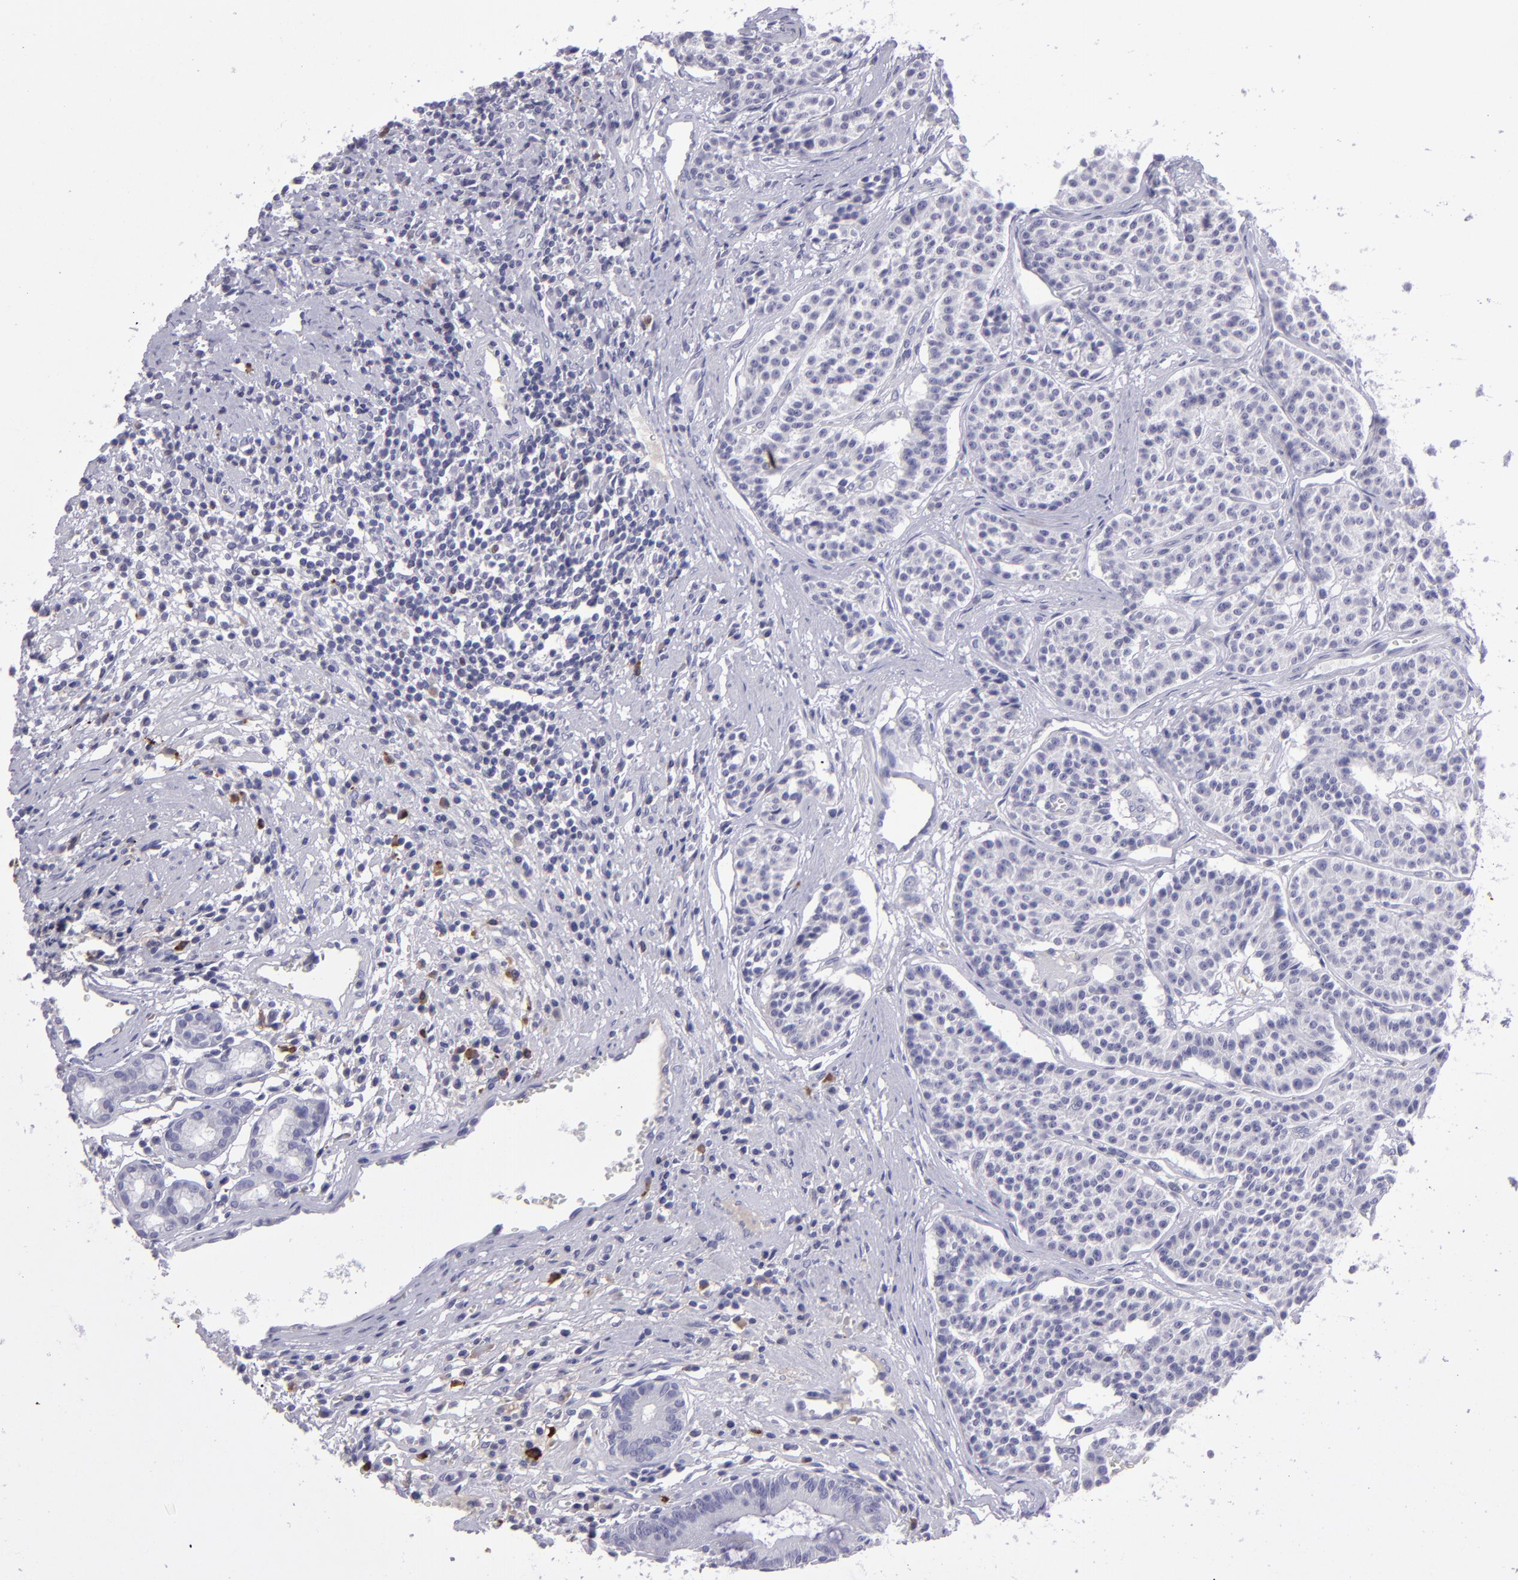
{"staining": {"intensity": "negative", "quantity": "none", "location": "none"}, "tissue": "carcinoid", "cell_type": "Tumor cells", "image_type": "cancer", "snomed": [{"axis": "morphology", "description": "Carcinoid, malignant, NOS"}, {"axis": "topography", "description": "Stomach"}], "caption": "Photomicrograph shows no protein positivity in tumor cells of carcinoid (malignant) tissue.", "gene": "POU2F2", "patient": {"sex": "female", "age": 76}}